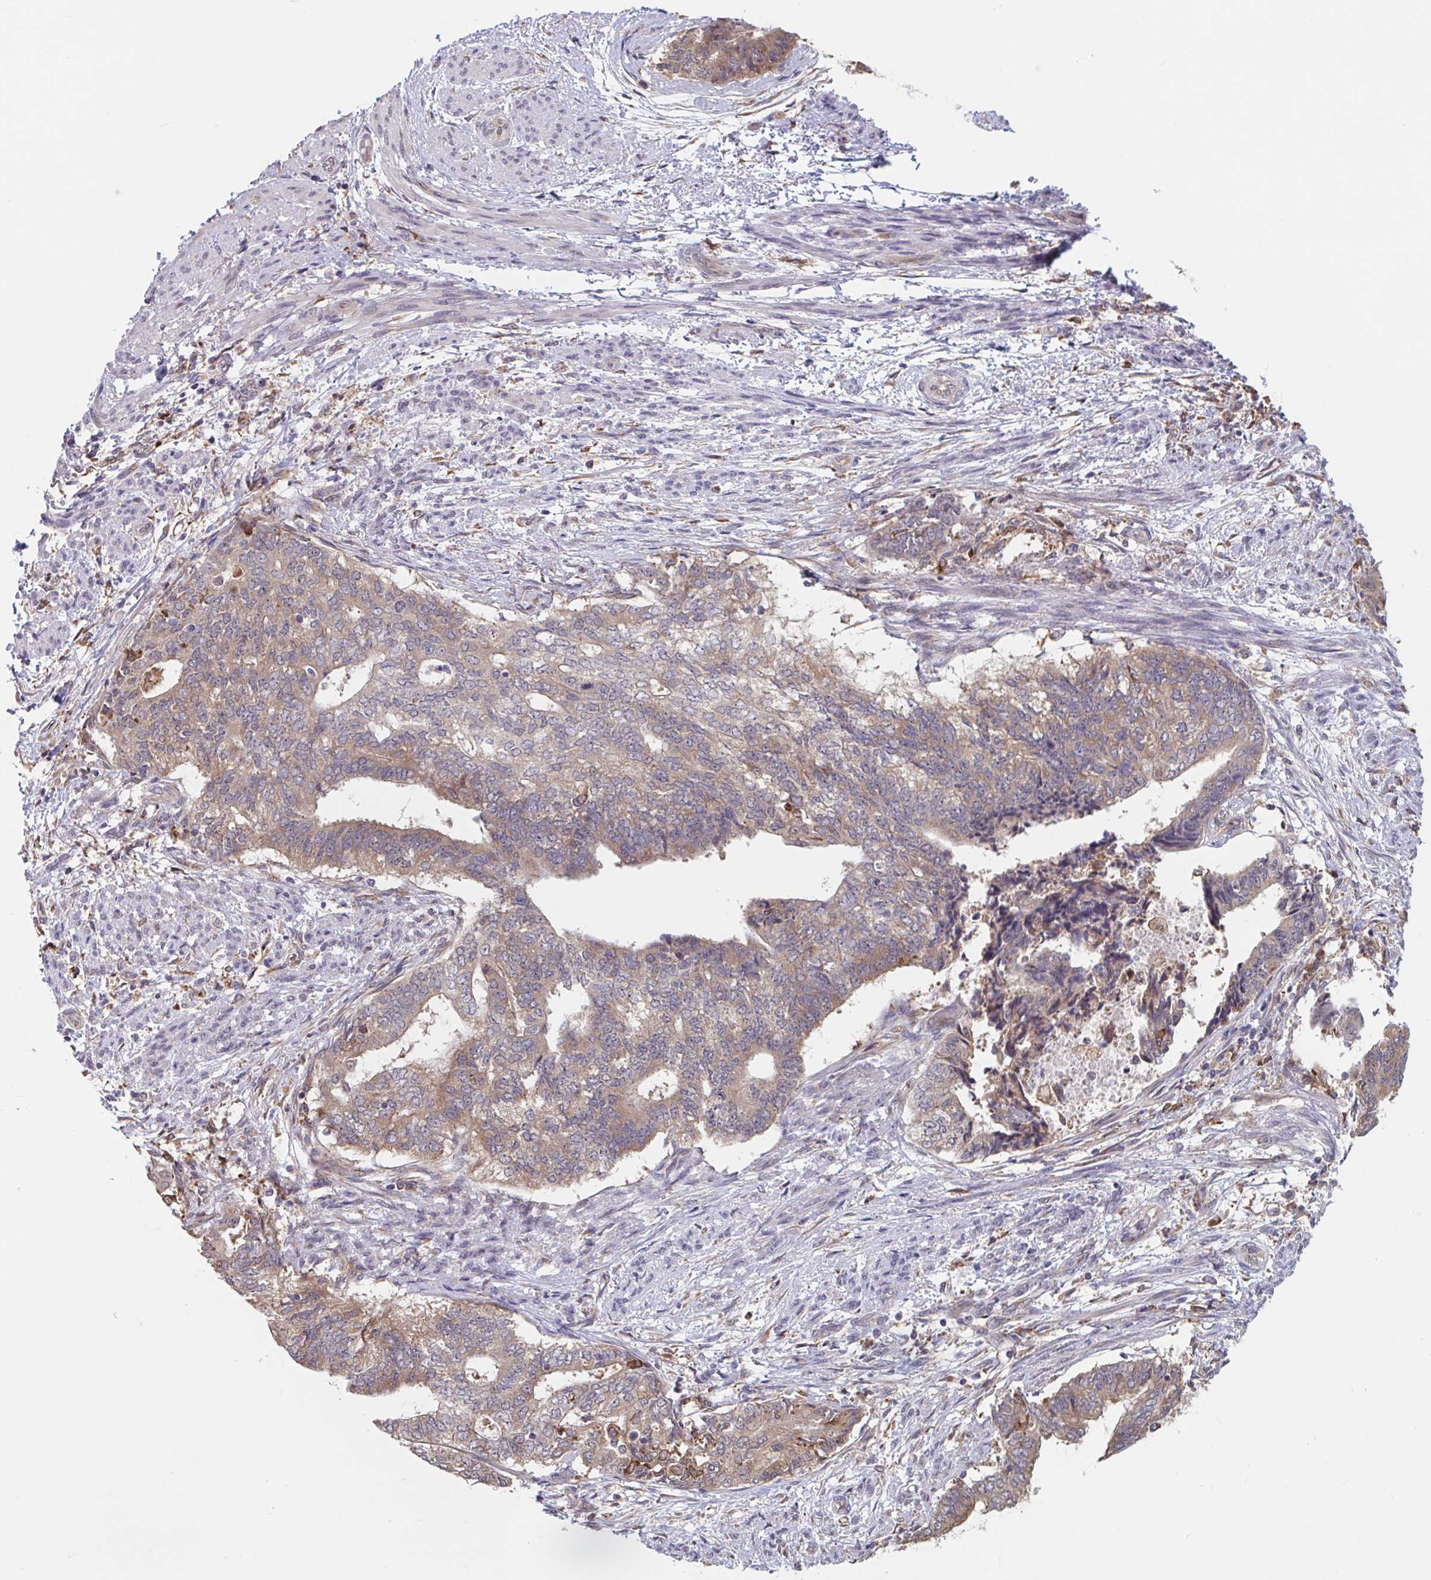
{"staining": {"intensity": "moderate", "quantity": ">75%", "location": "cytoplasmic/membranous"}, "tissue": "endometrial cancer", "cell_type": "Tumor cells", "image_type": "cancer", "snomed": [{"axis": "morphology", "description": "Adenocarcinoma, NOS"}, {"axis": "topography", "description": "Endometrium"}], "caption": "Immunohistochemical staining of adenocarcinoma (endometrial) exhibits medium levels of moderate cytoplasmic/membranous expression in about >75% of tumor cells.", "gene": "SNX8", "patient": {"sex": "female", "age": 65}}